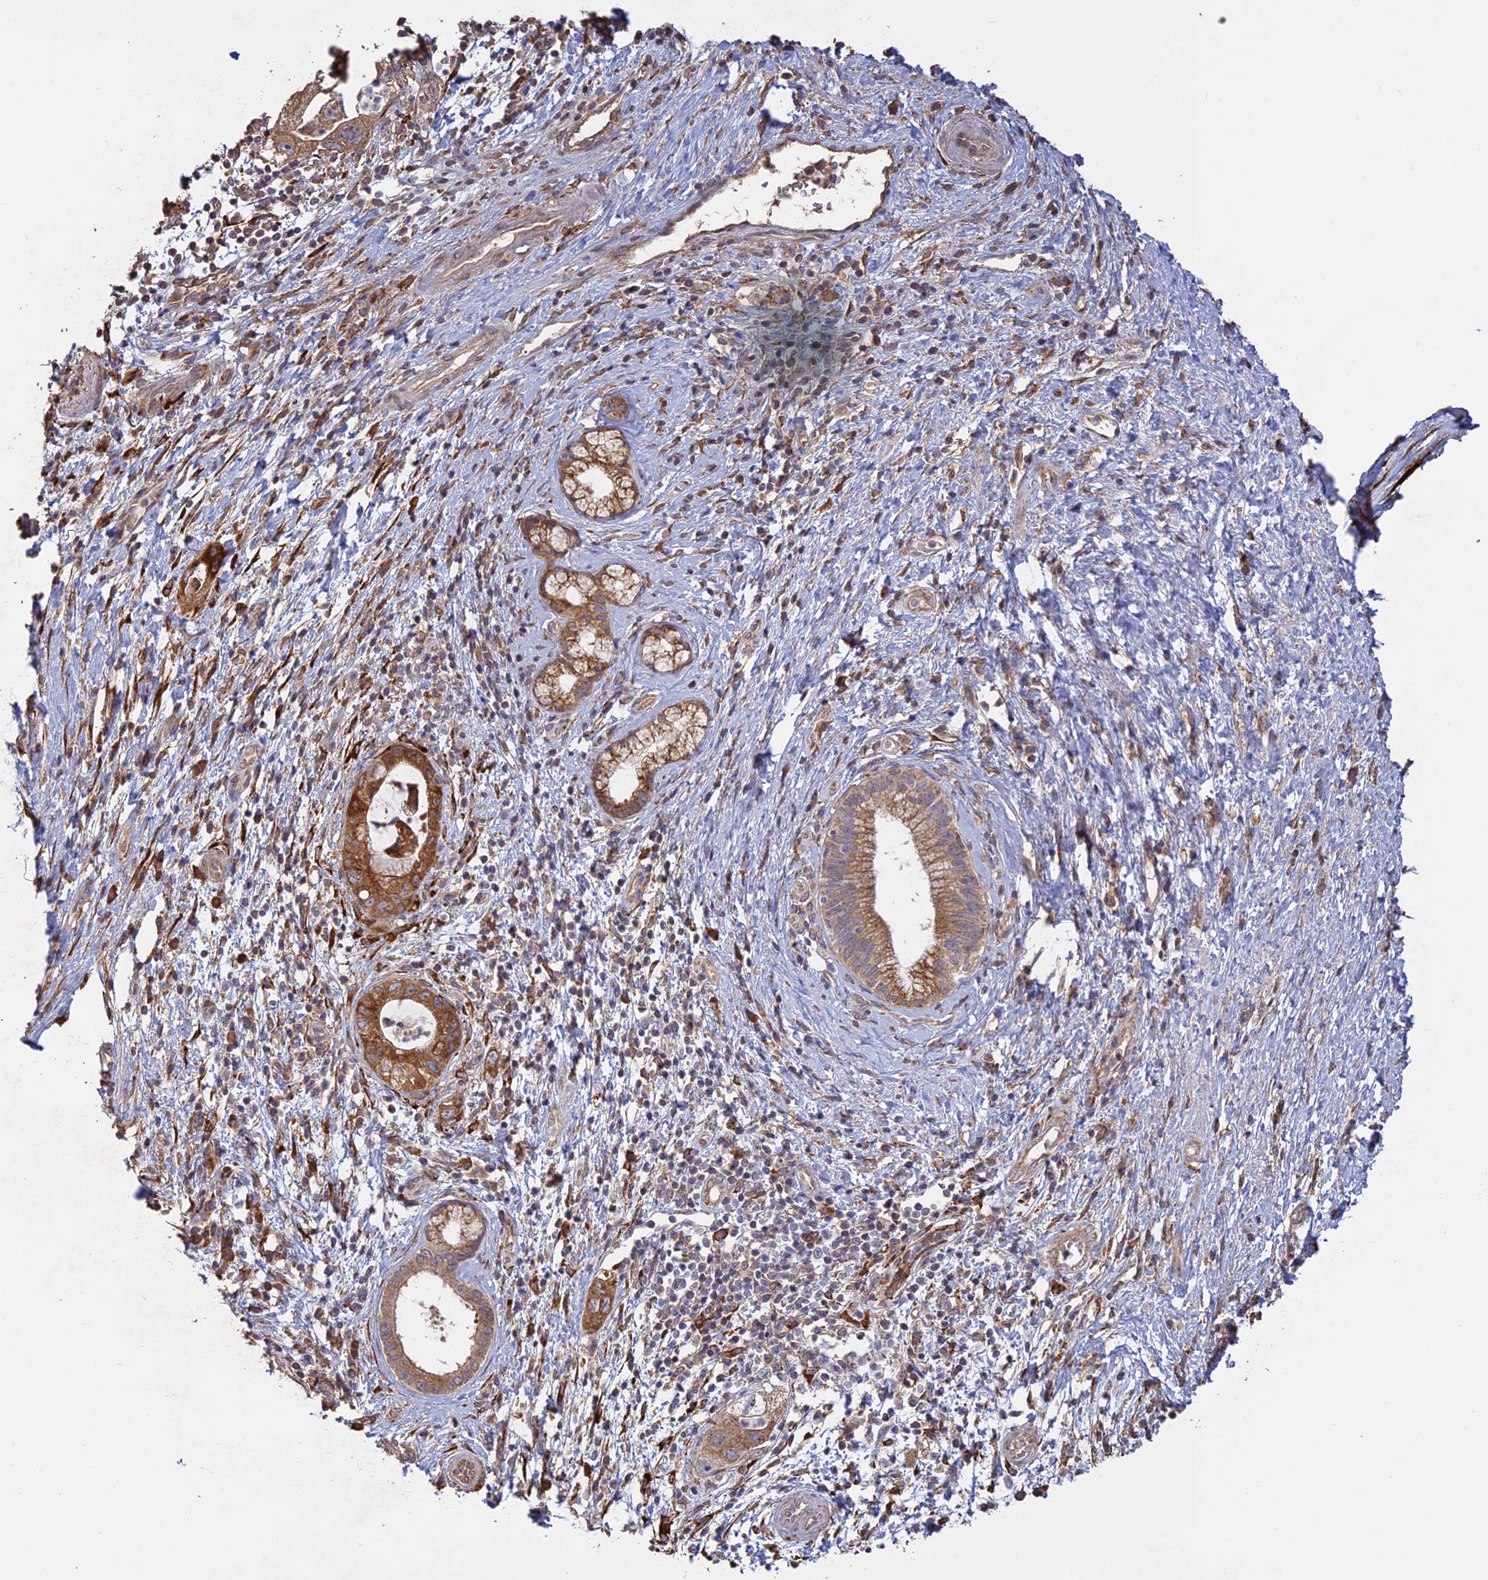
{"staining": {"intensity": "moderate", "quantity": ">75%", "location": "cytoplasmic/membranous"}, "tissue": "pancreatic cancer", "cell_type": "Tumor cells", "image_type": "cancer", "snomed": [{"axis": "morphology", "description": "Adenocarcinoma, NOS"}, {"axis": "topography", "description": "Pancreas"}], "caption": "Pancreatic cancer stained with a protein marker exhibits moderate staining in tumor cells.", "gene": "PPIC", "patient": {"sex": "female", "age": 73}}